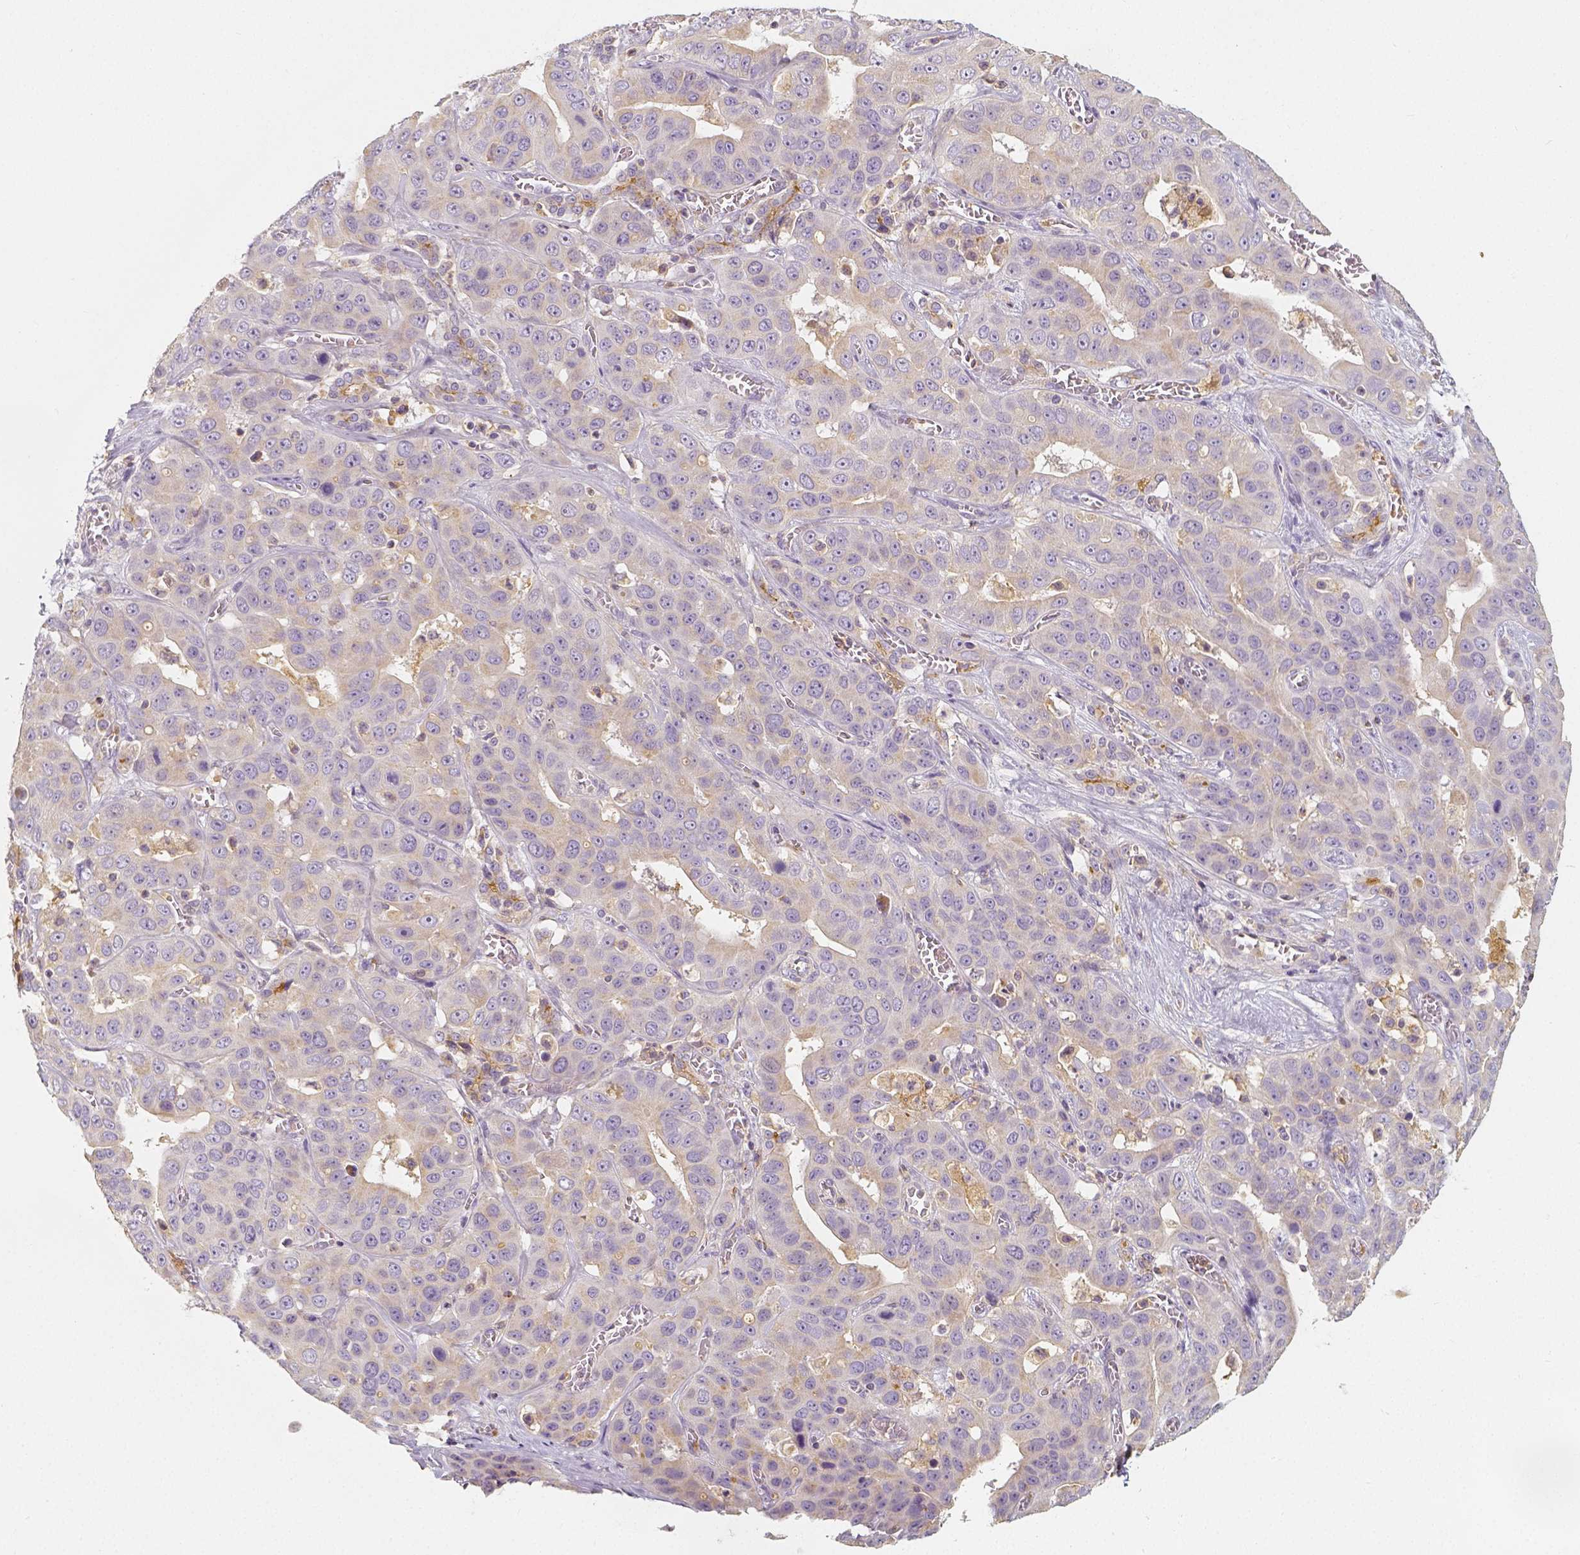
{"staining": {"intensity": "weak", "quantity": ">75%", "location": "cytoplasmic/membranous"}, "tissue": "liver cancer", "cell_type": "Tumor cells", "image_type": "cancer", "snomed": [{"axis": "morphology", "description": "Cholangiocarcinoma"}, {"axis": "topography", "description": "Liver"}], "caption": "A micrograph showing weak cytoplasmic/membranous positivity in approximately >75% of tumor cells in cholangiocarcinoma (liver), as visualized by brown immunohistochemical staining.", "gene": "PTPRJ", "patient": {"sex": "female", "age": 52}}